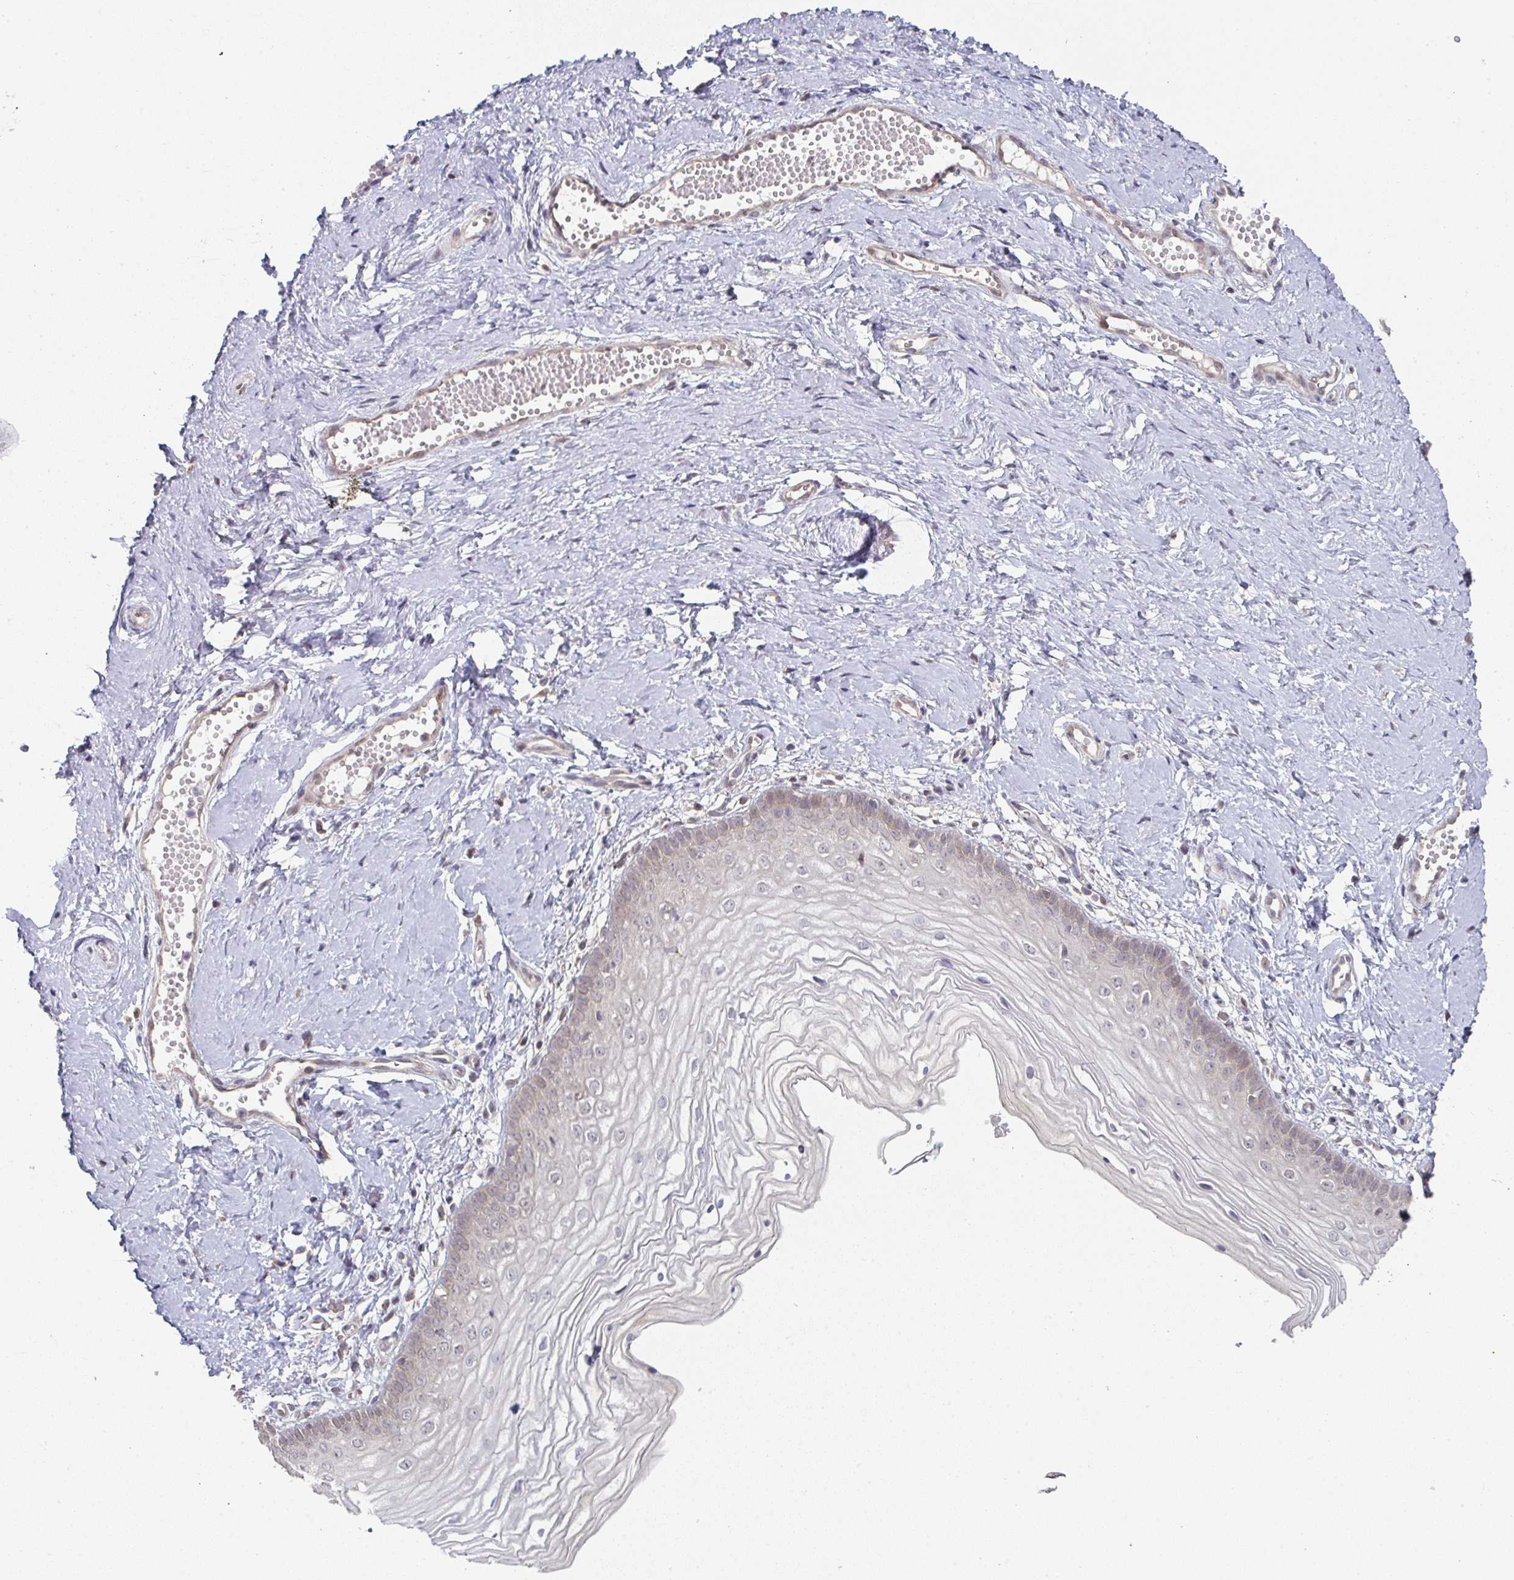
{"staining": {"intensity": "weak", "quantity": "25%-75%", "location": "cytoplasmic/membranous"}, "tissue": "vagina", "cell_type": "Squamous epithelial cells", "image_type": "normal", "snomed": [{"axis": "morphology", "description": "Normal tissue, NOS"}, {"axis": "topography", "description": "Vagina"}], "caption": "Immunohistochemistry micrograph of benign vagina stained for a protein (brown), which demonstrates low levels of weak cytoplasmic/membranous positivity in about 25%-75% of squamous epithelial cells.", "gene": "RANGRF", "patient": {"sex": "female", "age": 38}}